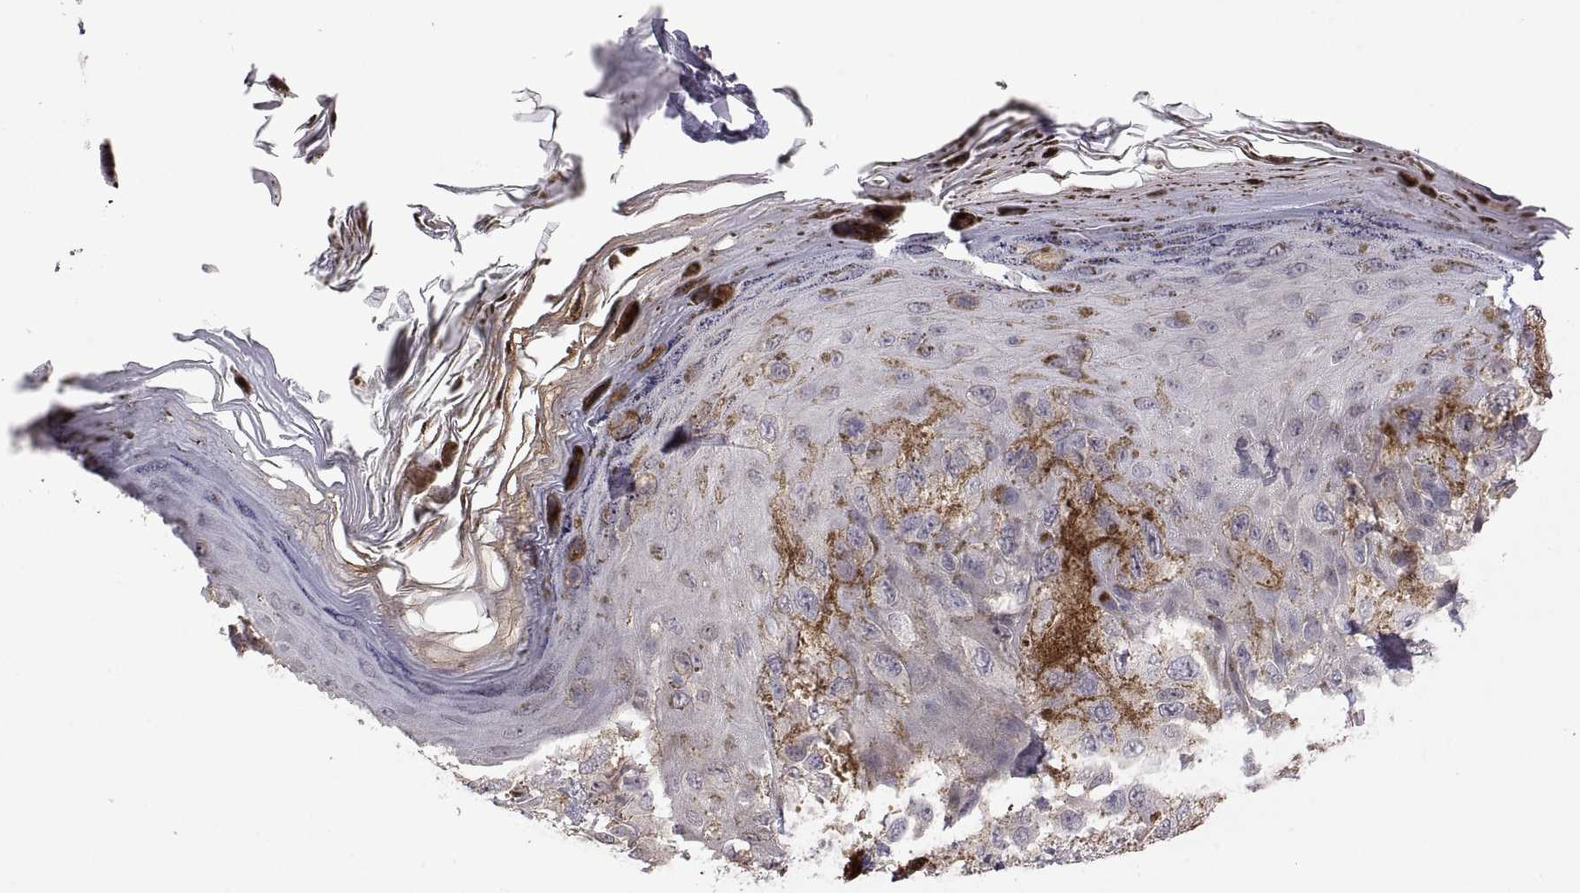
{"staining": {"intensity": "negative", "quantity": "none", "location": "none"}, "tissue": "melanoma", "cell_type": "Tumor cells", "image_type": "cancer", "snomed": [{"axis": "morphology", "description": "Malignant melanoma, NOS"}, {"axis": "topography", "description": "Skin"}], "caption": "The micrograph demonstrates no significant staining in tumor cells of malignant melanoma. (Stains: DAB (3,3'-diaminobenzidine) immunohistochemistry (IHC) with hematoxylin counter stain, Microscopy: brightfield microscopy at high magnification).", "gene": "FGF9", "patient": {"sex": "male", "age": 36}}